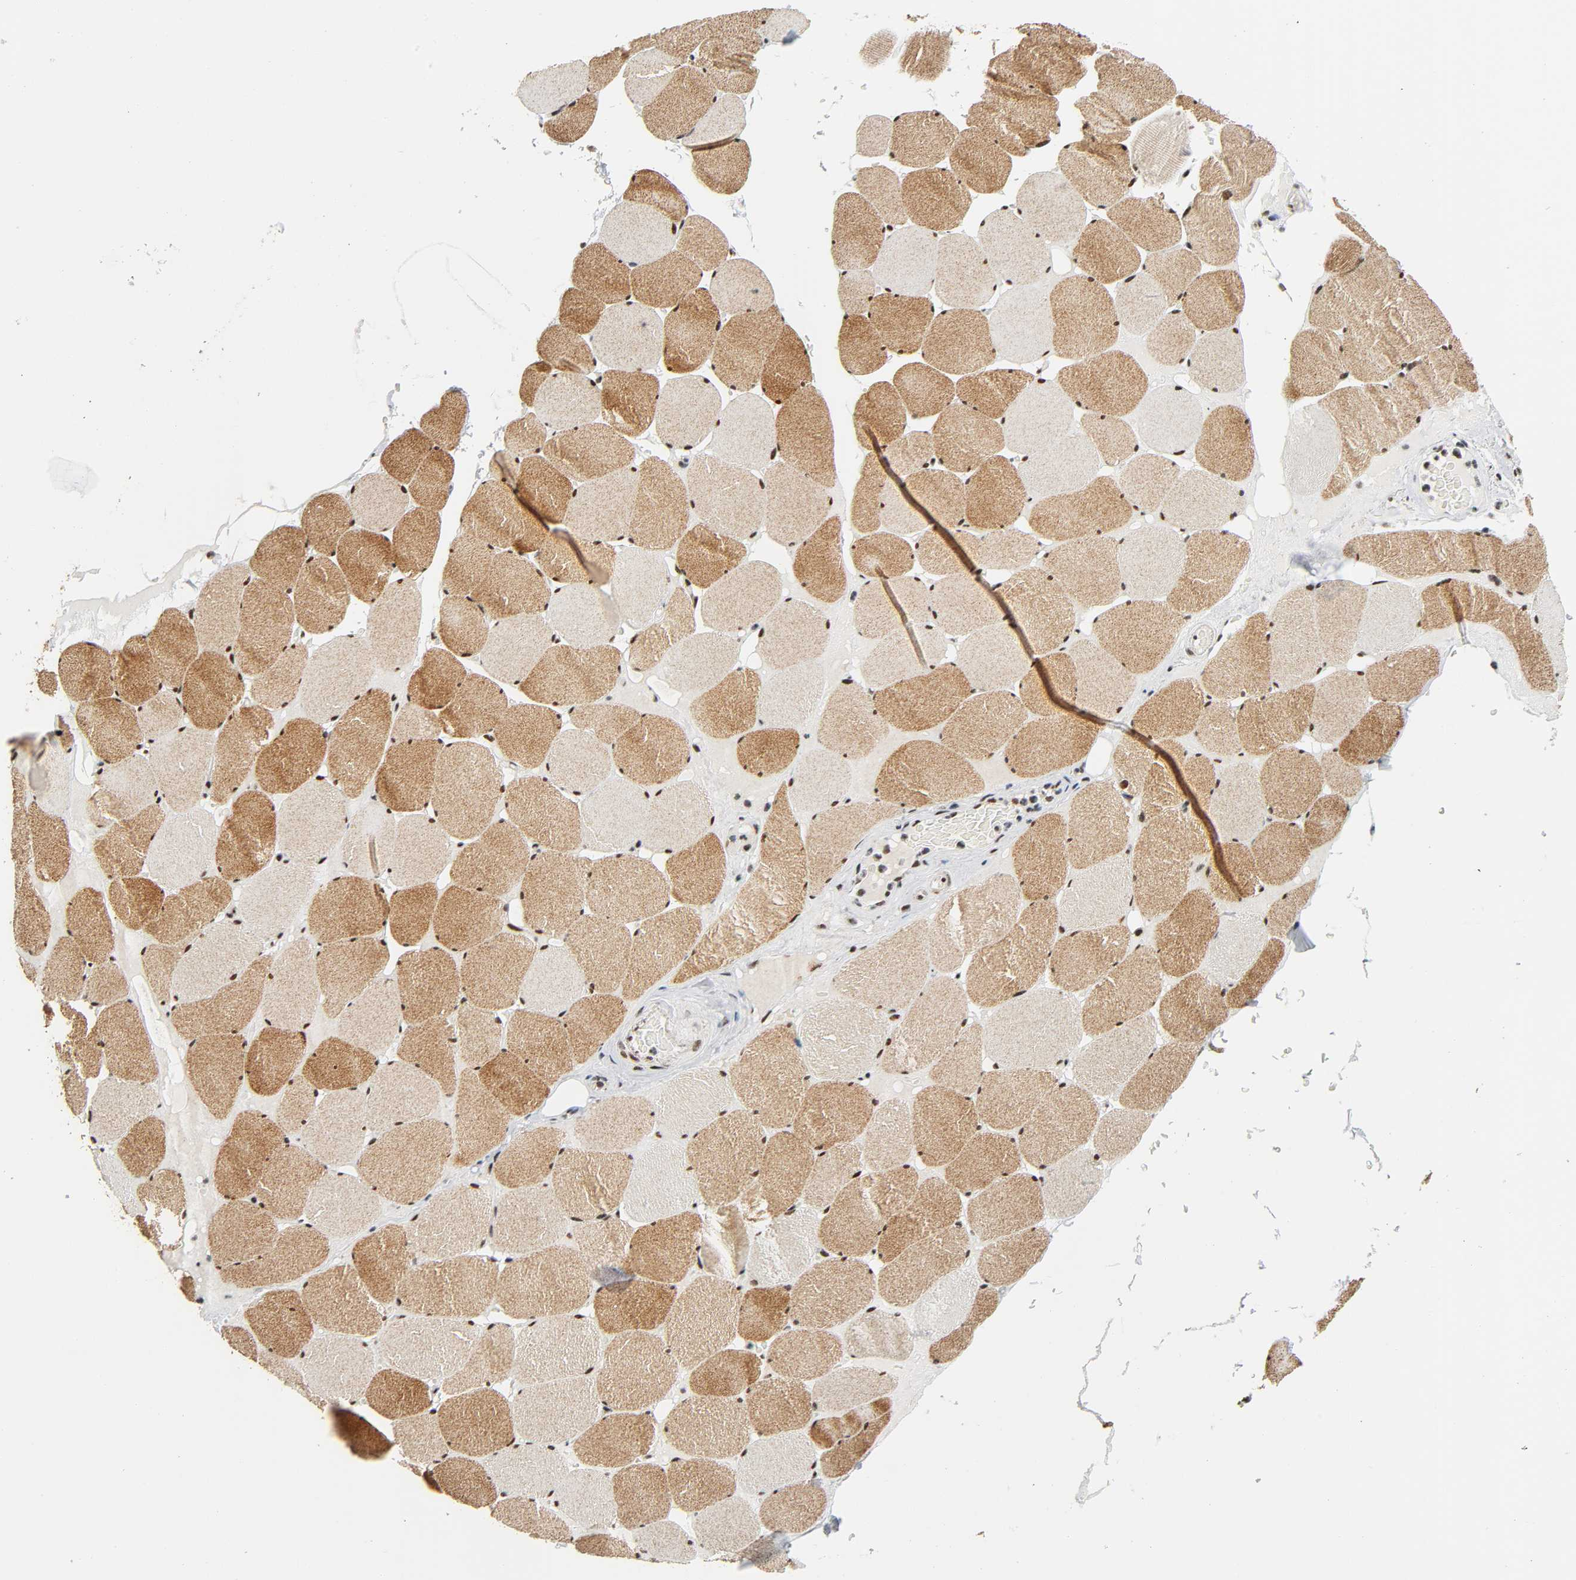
{"staining": {"intensity": "strong", "quantity": ">75%", "location": "cytoplasmic/membranous,nuclear"}, "tissue": "skeletal muscle", "cell_type": "Myocytes", "image_type": "normal", "snomed": [{"axis": "morphology", "description": "Normal tissue, NOS"}, {"axis": "topography", "description": "Skeletal muscle"}], "caption": "Brown immunohistochemical staining in benign human skeletal muscle demonstrates strong cytoplasmic/membranous,nuclear staining in approximately >75% of myocytes.", "gene": "CDK9", "patient": {"sex": "male", "age": 62}}